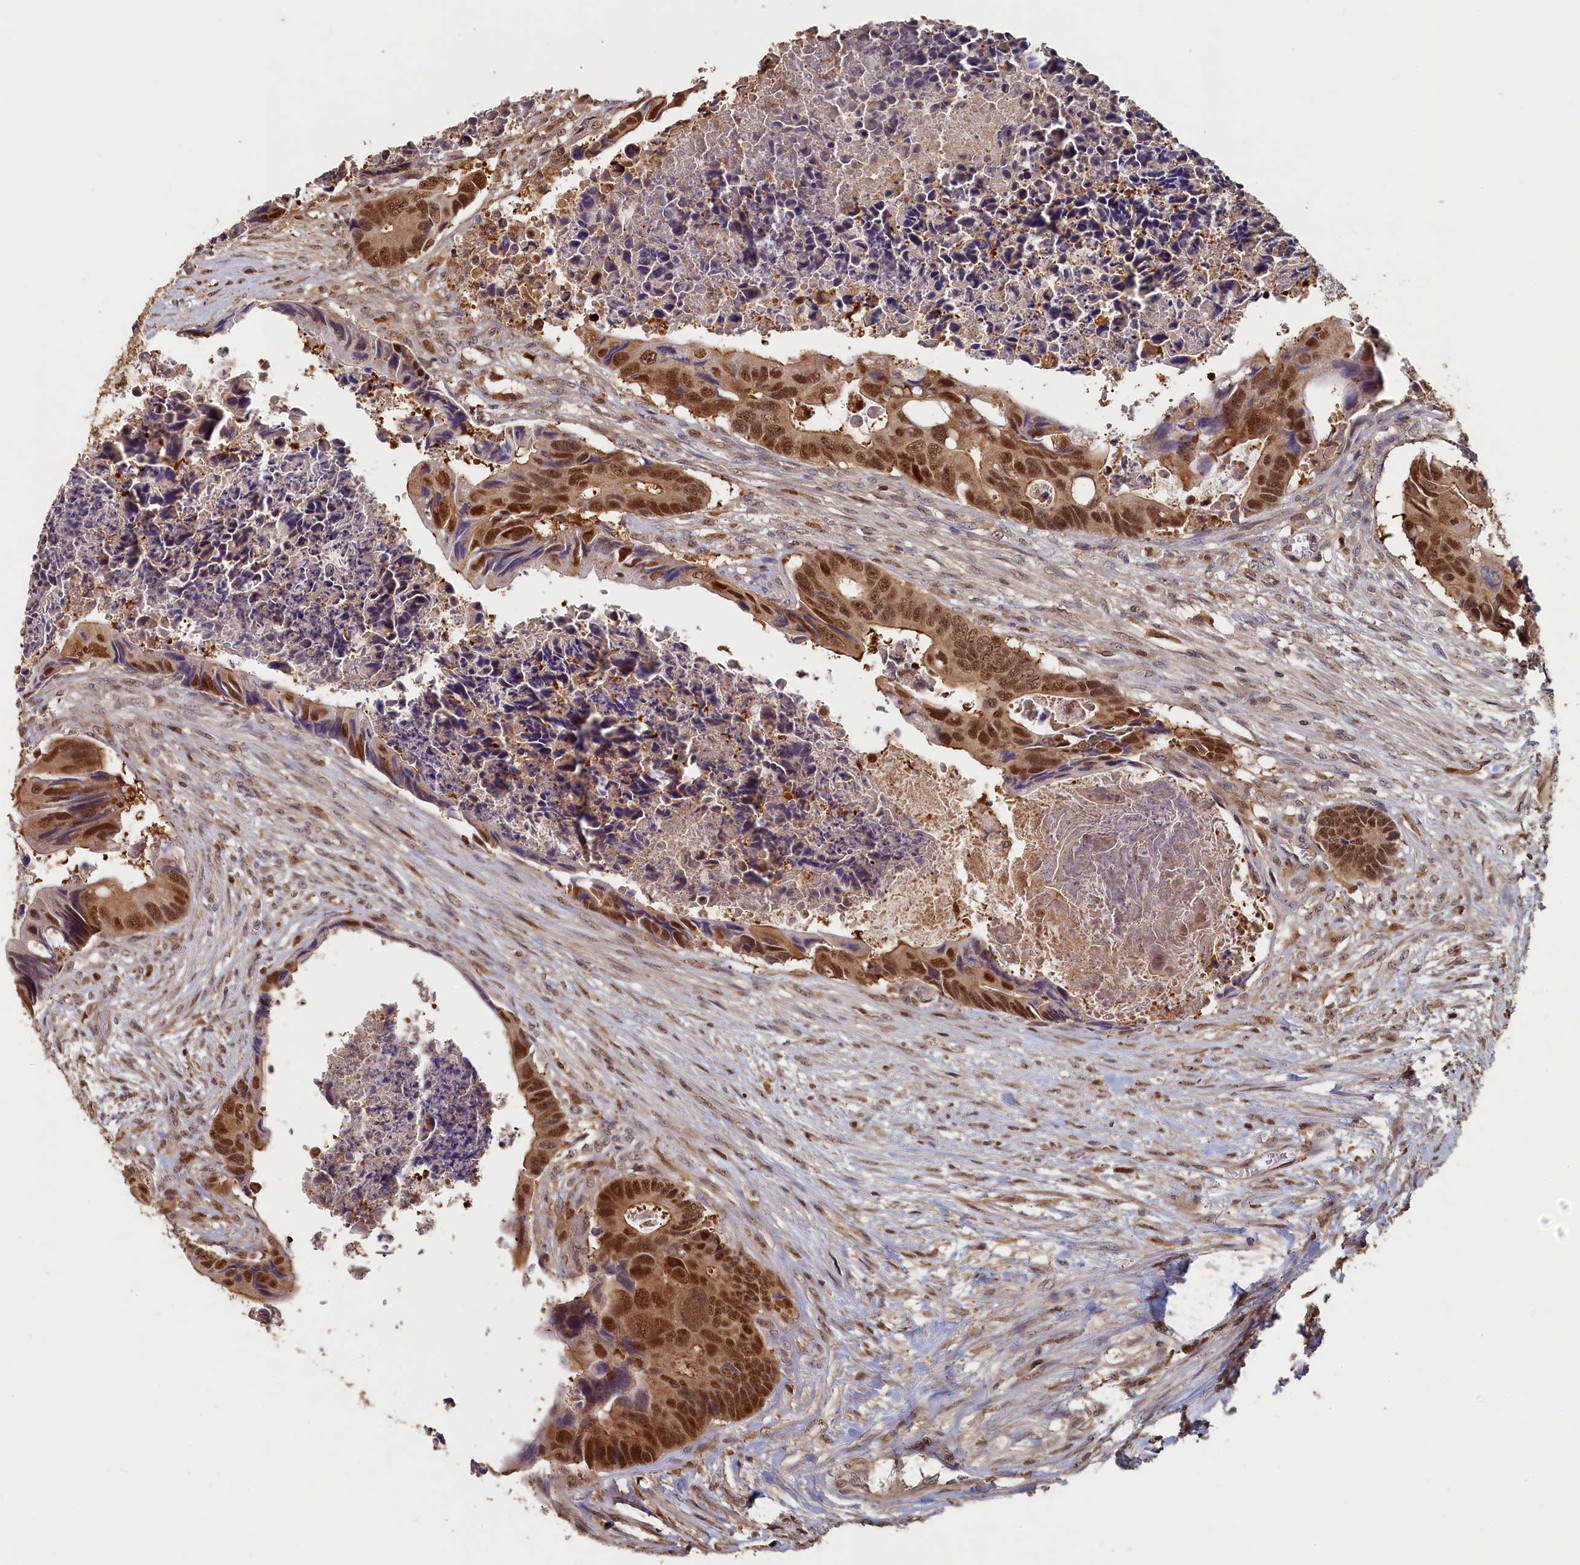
{"staining": {"intensity": "strong", "quantity": ">75%", "location": "nuclear"}, "tissue": "colorectal cancer", "cell_type": "Tumor cells", "image_type": "cancer", "snomed": [{"axis": "morphology", "description": "Adenocarcinoma, NOS"}, {"axis": "topography", "description": "Rectum"}], "caption": "Brown immunohistochemical staining in colorectal cancer (adenocarcinoma) displays strong nuclear expression in approximately >75% of tumor cells. (Stains: DAB in brown, nuclei in blue, Microscopy: brightfield microscopy at high magnification).", "gene": "UCHL3", "patient": {"sex": "female", "age": 78}}